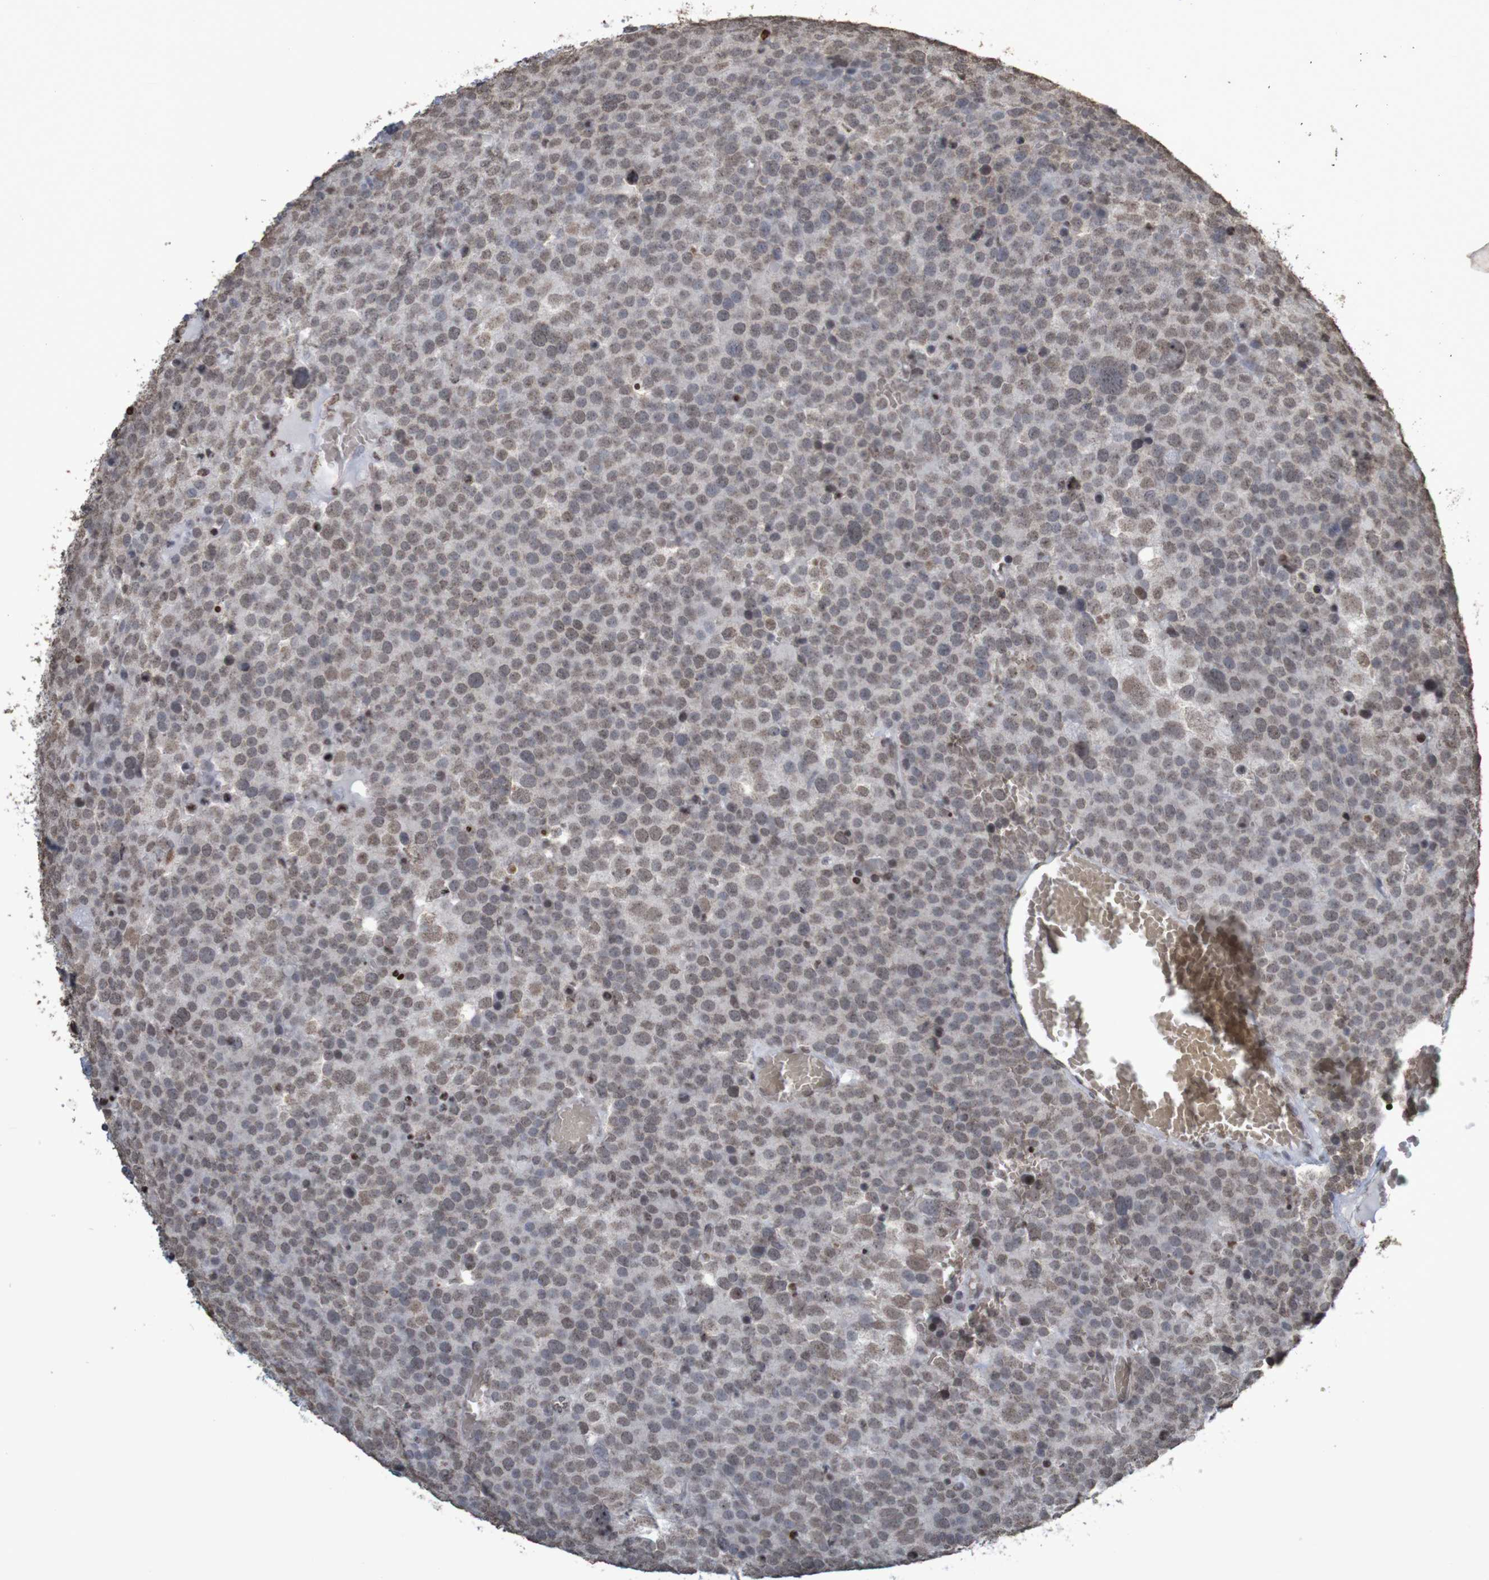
{"staining": {"intensity": "weak", "quantity": ">75%", "location": "nuclear"}, "tissue": "testis cancer", "cell_type": "Tumor cells", "image_type": "cancer", "snomed": [{"axis": "morphology", "description": "Seminoma, NOS"}, {"axis": "topography", "description": "Testis"}], "caption": "Human seminoma (testis) stained with a protein marker demonstrates weak staining in tumor cells.", "gene": "GFI1", "patient": {"sex": "male", "age": 71}}